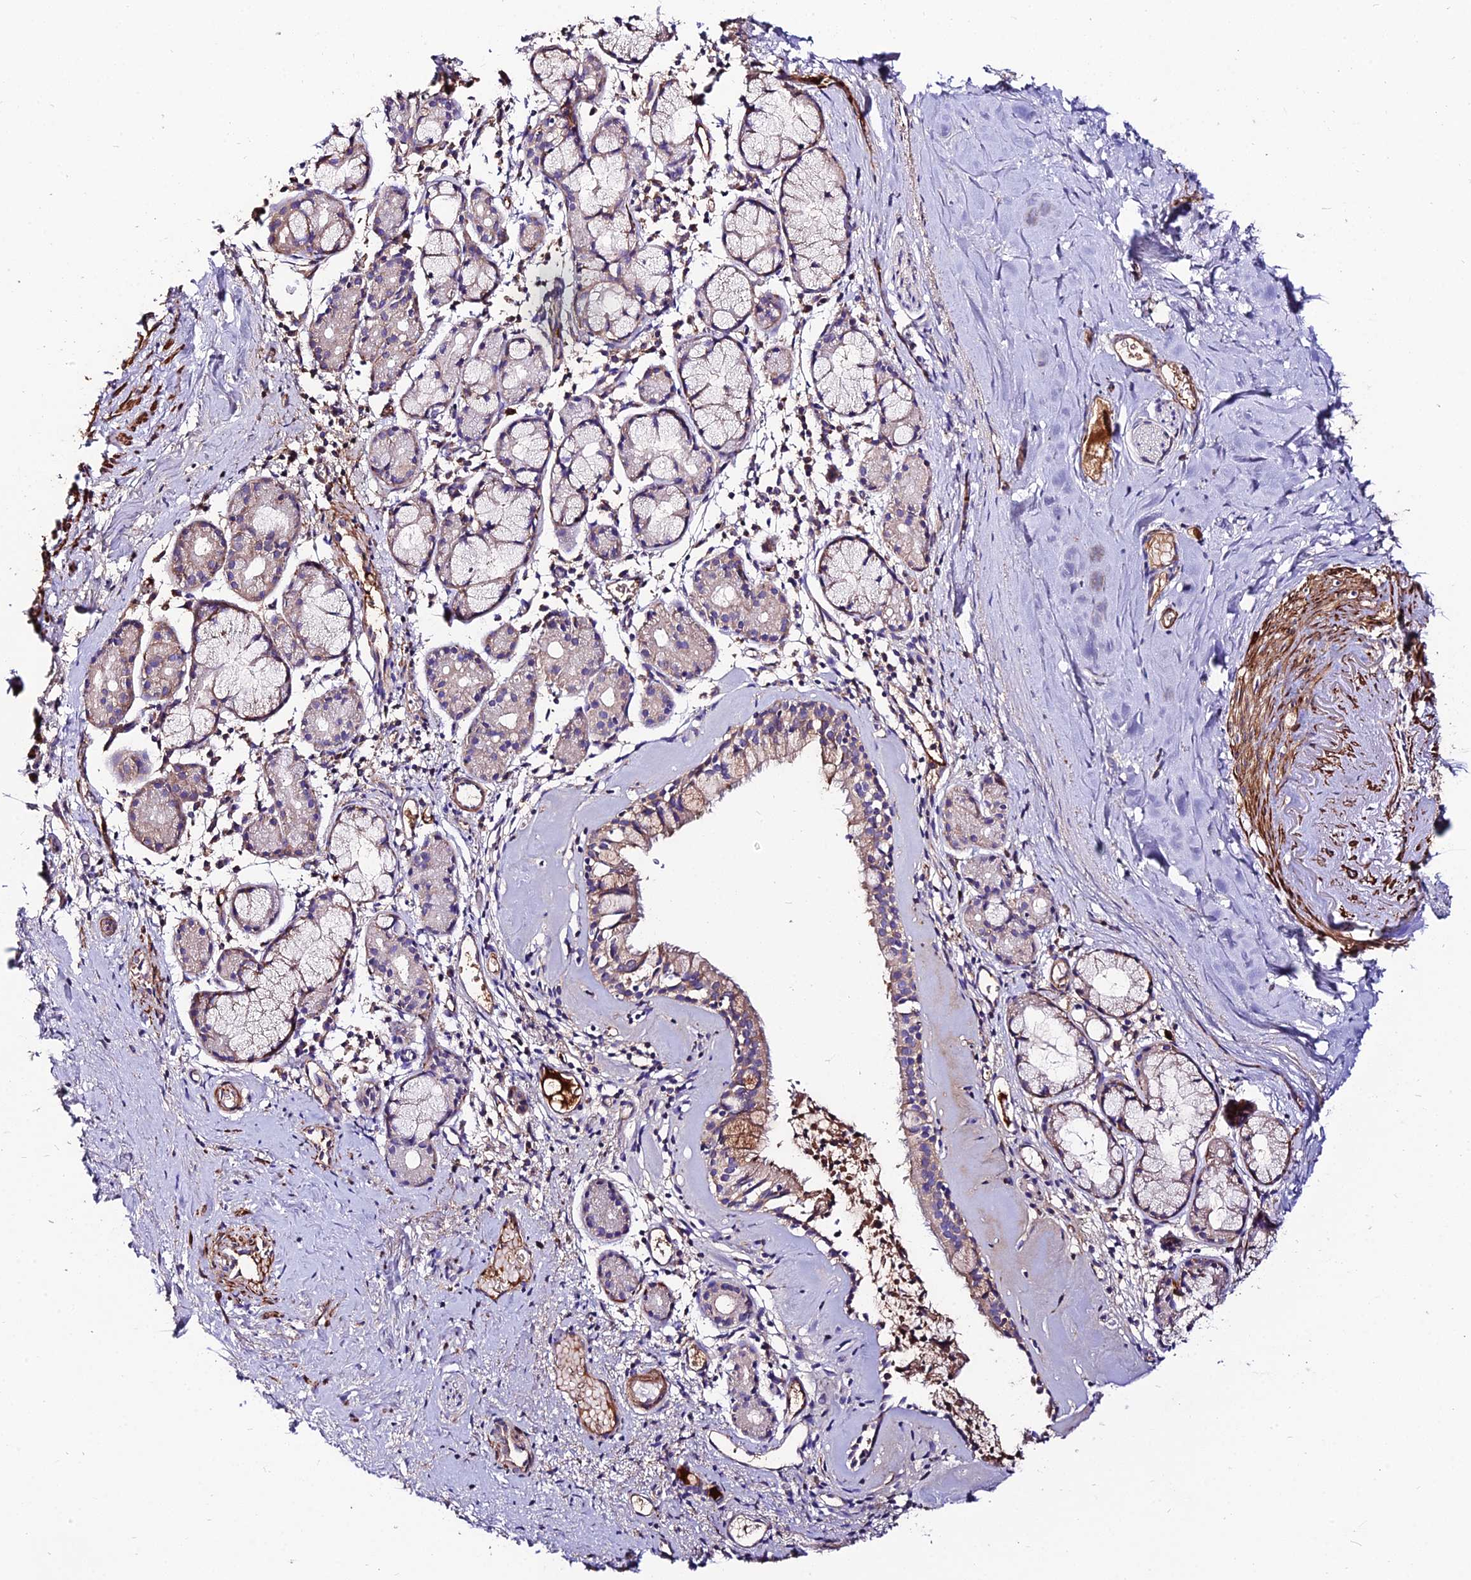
{"staining": {"intensity": "moderate", "quantity": "25%-75%", "location": "cytoplasmic/membranous"}, "tissue": "nasopharynx", "cell_type": "Respiratory epithelial cells", "image_type": "normal", "snomed": [{"axis": "morphology", "description": "Normal tissue, NOS"}, {"axis": "topography", "description": "Nasopharynx"}], "caption": "Respiratory epithelial cells reveal moderate cytoplasmic/membranous expression in about 25%-75% of cells in unremarkable nasopharynx. The staining was performed using DAB to visualize the protein expression in brown, while the nuclei were stained in blue with hematoxylin (Magnification: 20x).", "gene": "PYM1", "patient": {"sex": "male", "age": 82}}